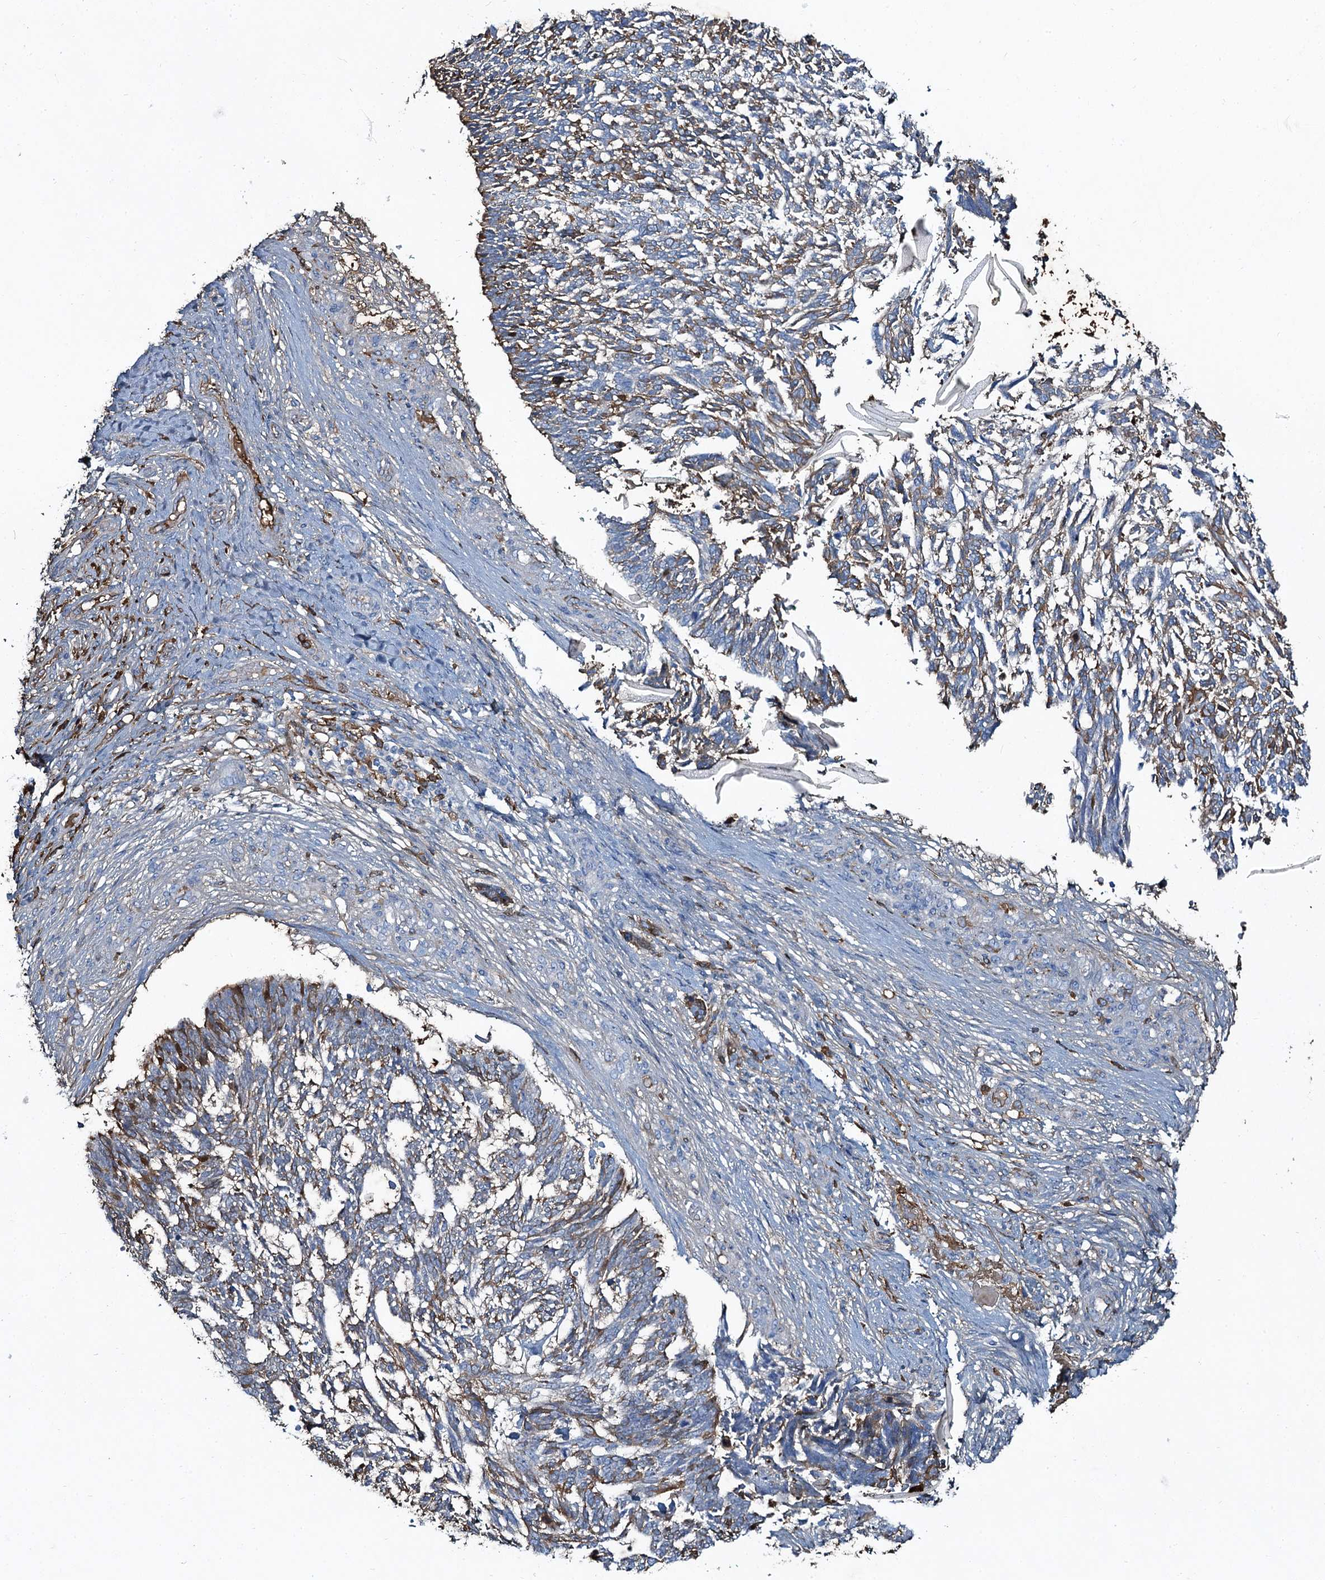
{"staining": {"intensity": "moderate", "quantity": "25%-75%", "location": "cytoplasmic/membranous"}, "tissue": "skin cancer", "cell_type": "Tumor cells", "image_type": "cancer", "snomed": [{"axis": "morphology", "description": "Basal cell carcinoma"}, {"axis": "topography", "description": "Skin"}], "caption": "Skin cancer stained with IHC shows moderate cytoplasmic/membranous positivity in approximately 25%-75% of tumor cells.", "gene": "EDN1", "patient": {"sex": "male", "age": 88}}